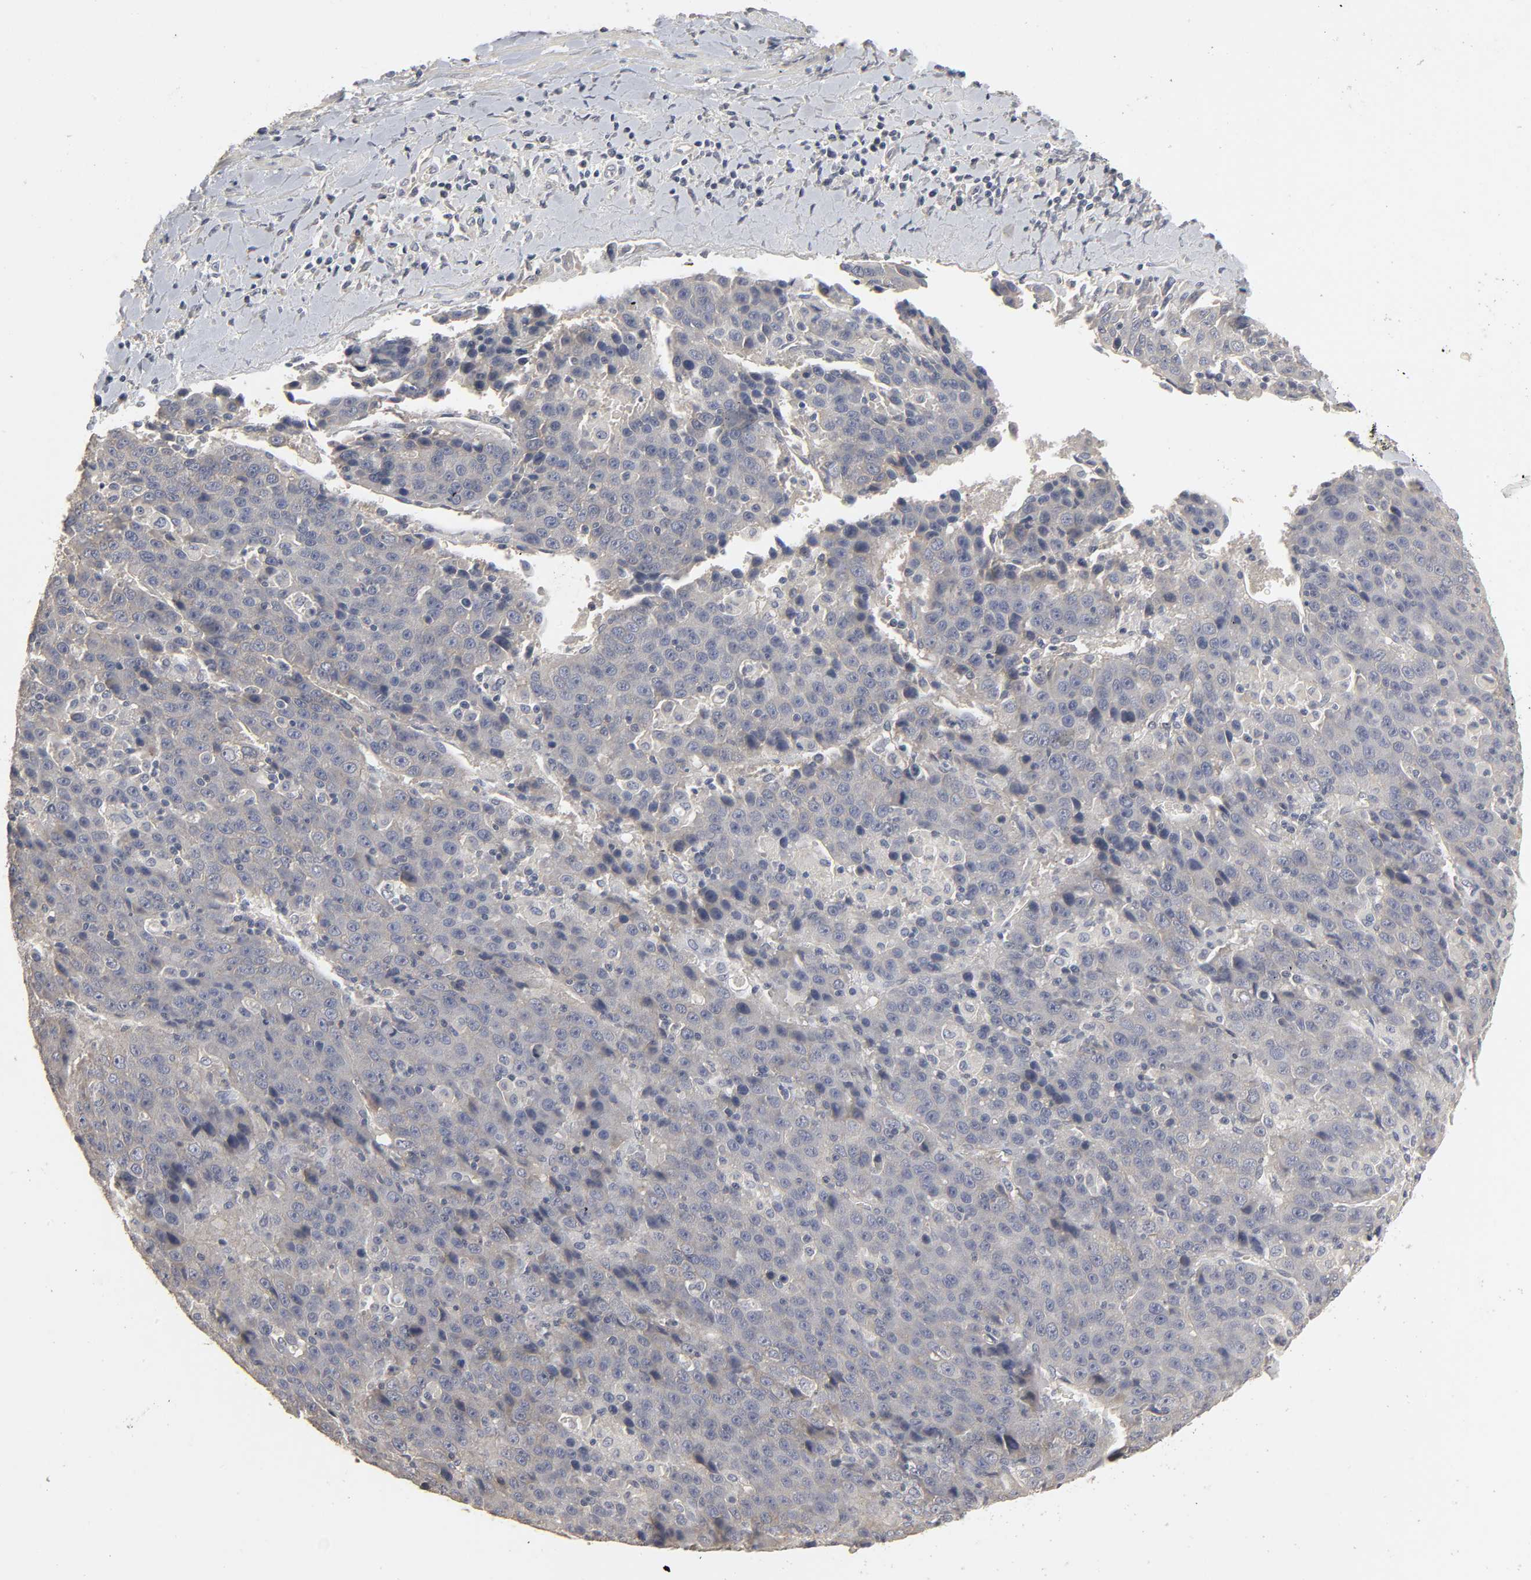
{"staining": {"intensity": "negative", "quantity": "none", "location": "none"}, "tissue": "liver cancer", "cell_type": "Tumor cells", "image_type": "cancer", "snomed": [{"axis": "morphology", "description": "Carcinoma, Hepatocellular, NOS"}, {"axis": "topography", "description": "Liver"}], "caption": "Liver cancer stained for a protein using immunohistochemistry shows no expression tumor cells.", "gene": "SLC10A2", "patient": {"sex": "female", "age": 53}}